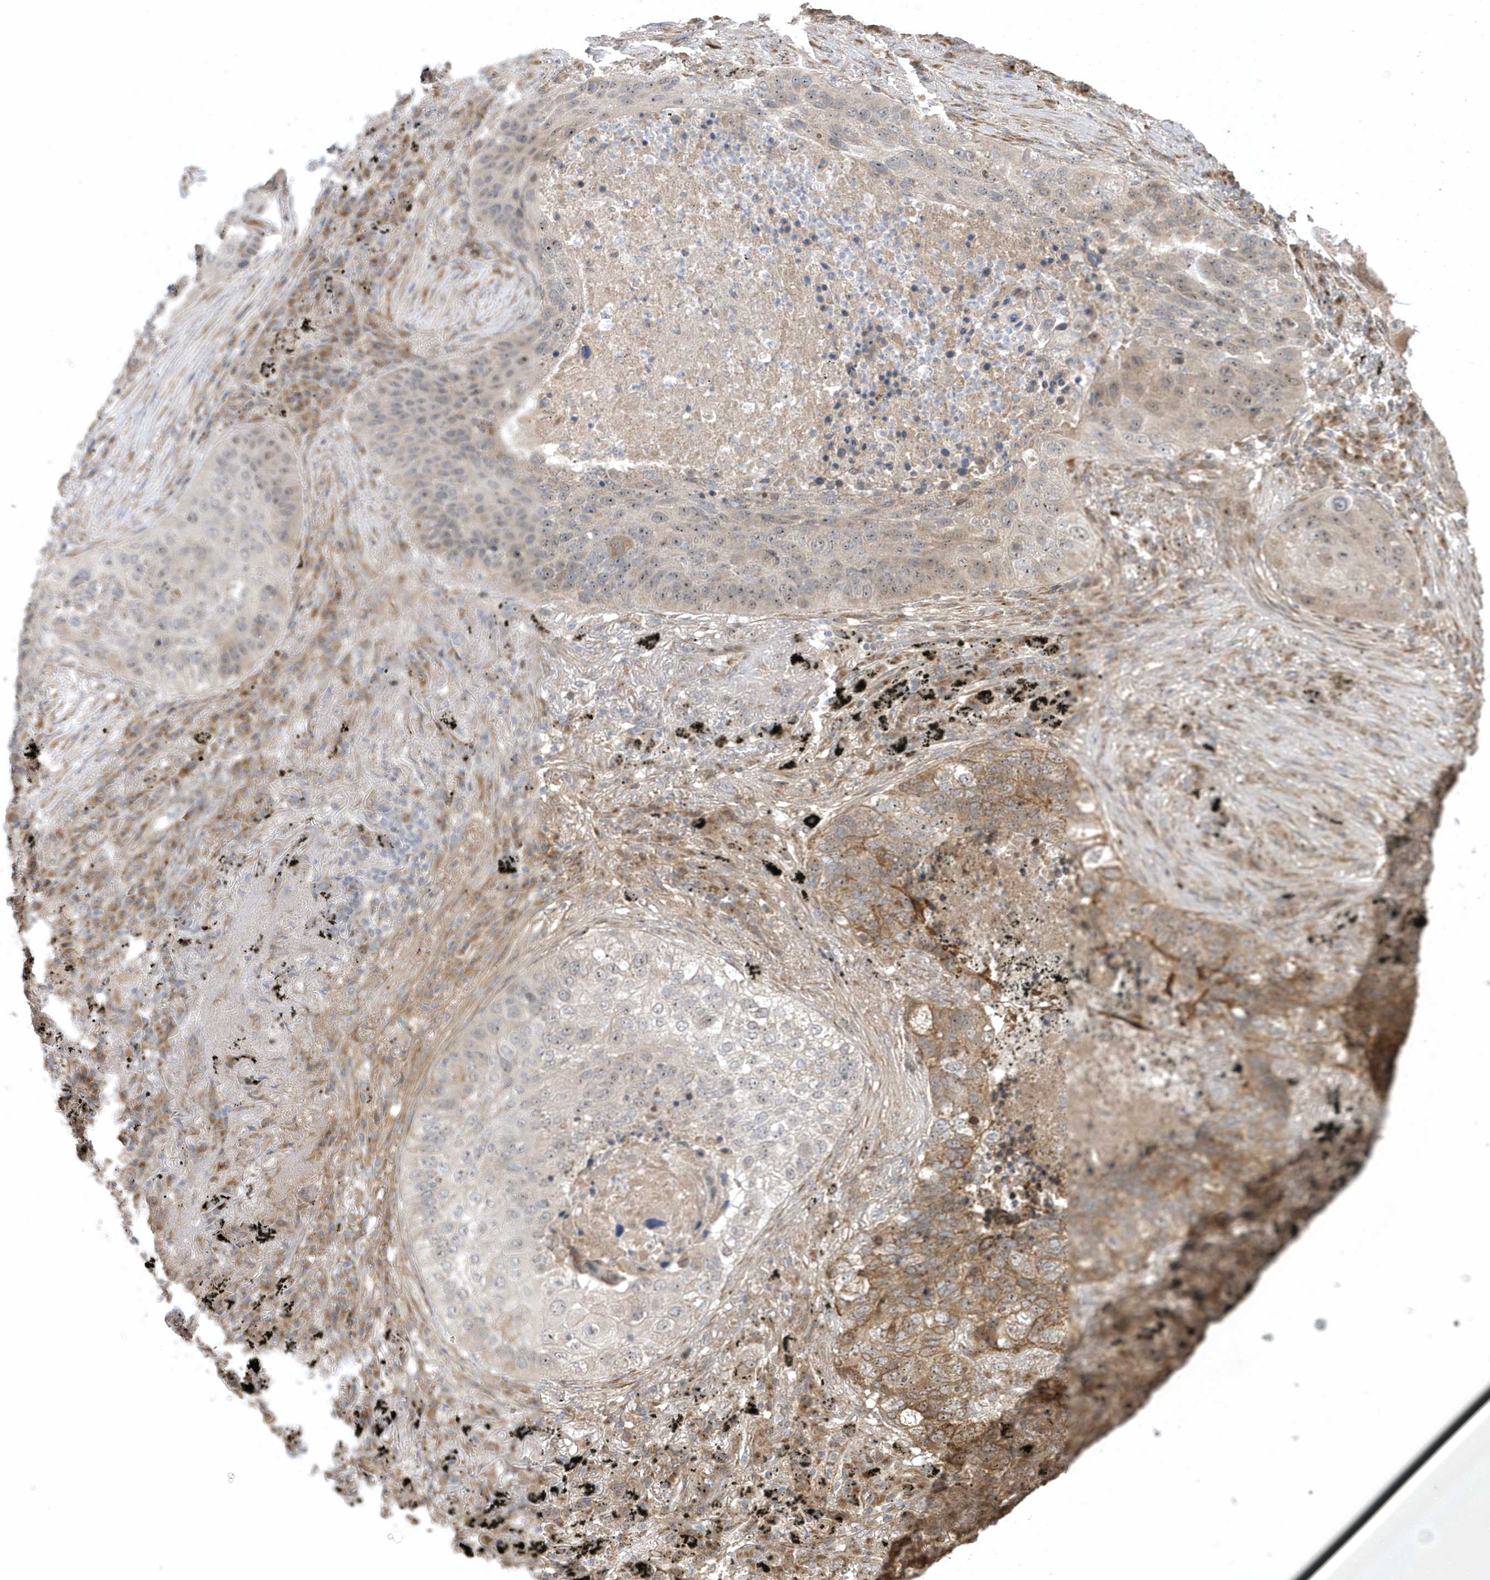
{"staining": {"intensity": "moderate", "quantity": "<25%", "location": "cytoplasmic/membranous"}, "tissue": "lung cancer", "cell_type": "Tumor cells", "image_type": "cancer", "snomed": [{"axis": "morphology", "description": "Squamous cell carcinoma, NOS"}, {"axis": "topography", "description": "Lung"}], "caption": "Moderate cytoplasmic/membranous protein staining is identified in about <25% of tumor cells in squamous cell carcinoma (lung).", "gene": "ECM2", "patient": {"sex": "female", "age": 63}}